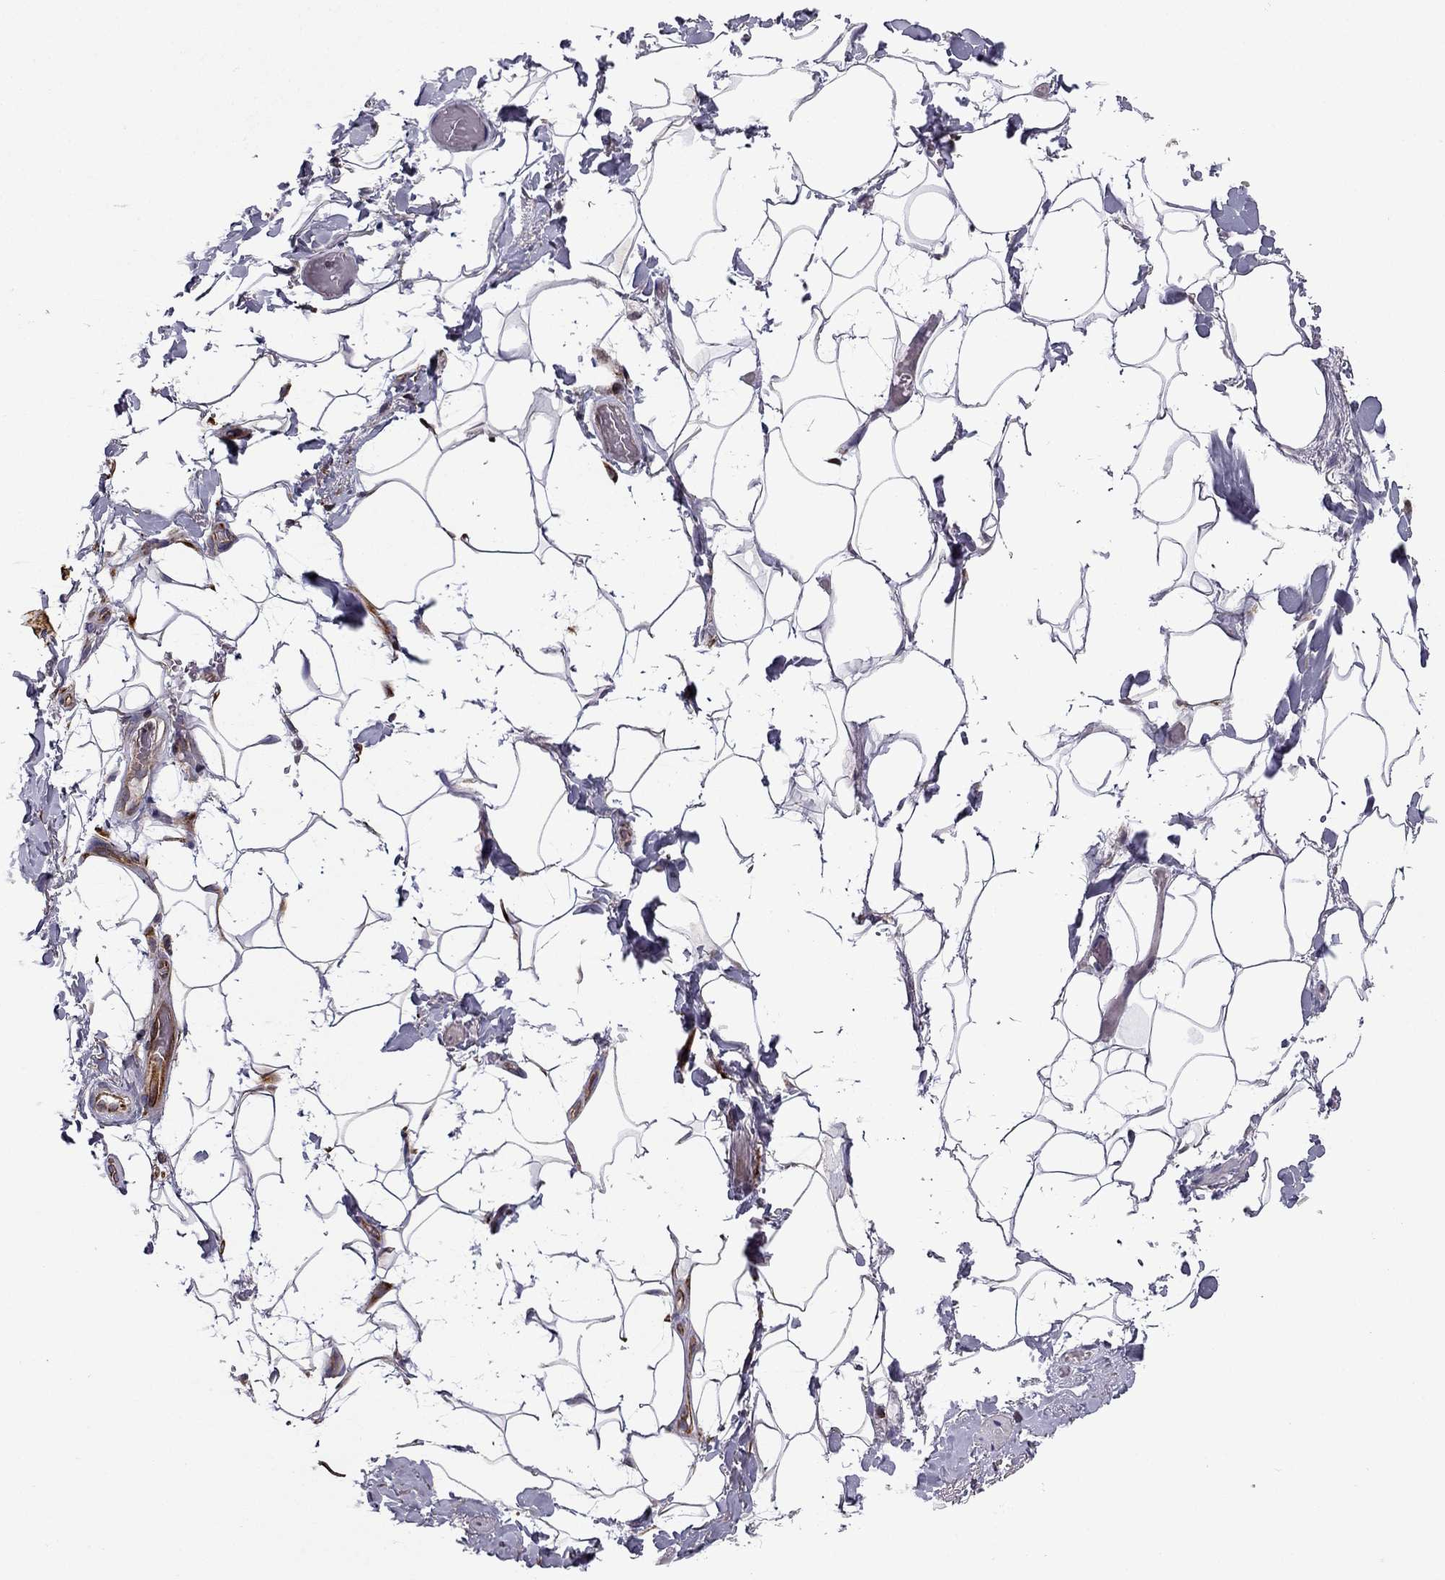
{"staining": {"intensity": "negative", "quantity": "none", "location": "none"}, "tissue": "adipose tissue", "cell_type": "Adipocytes", "image_type": "normal", "snomed": [{"axis": "morphology", "description": "Normal tissue, NOS"}, {"axis": "topography", "description": "Anal"}, {"axis": "topography", "description": "Peripheral nerve tissue"}], "caption": "Protein analysis of normal adipose tissue demonstrates no significant positivity in adipocytes. (Immunohistochemistry (ihc), brightfield microscopy, high magnification).", "gene": "CDC42BPA", "patient": {"sex": "male", "age": 53}}